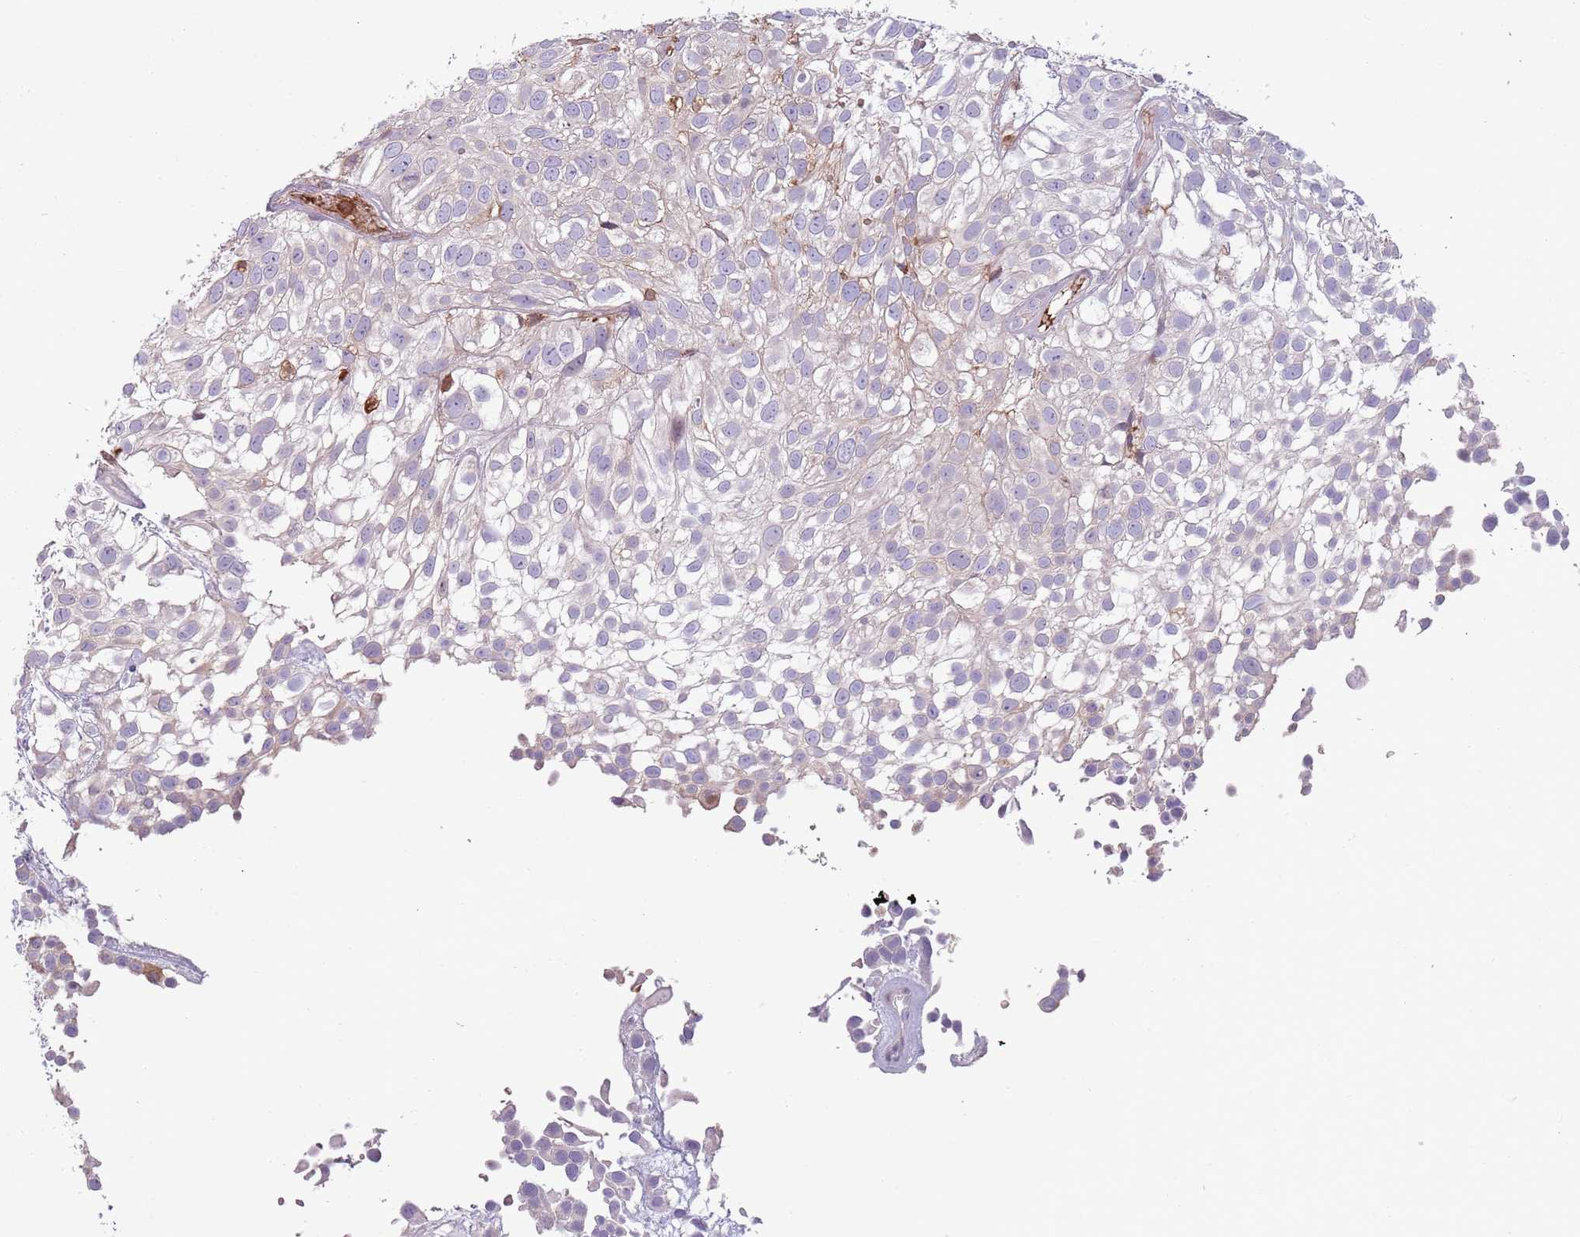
{"staining": {"intensity": "negative", "quantity": "none", "location": "none"}, "tissue": "urothelial cancer", "cell_type": "Tumor cells", "image_type": "cancer", "snomed": [{"axis": "morphology", "description": "Urothelial carcinoma, High grade"}, {"axis": "topography", "description": "Urinary bladder"}], "caption": "Histopathology image shows no protein staining in tumor cells of high-grade urothelial carcinoma tissue.", "gene": "NADK", "patient": {"sex": "male", "age": 56}}